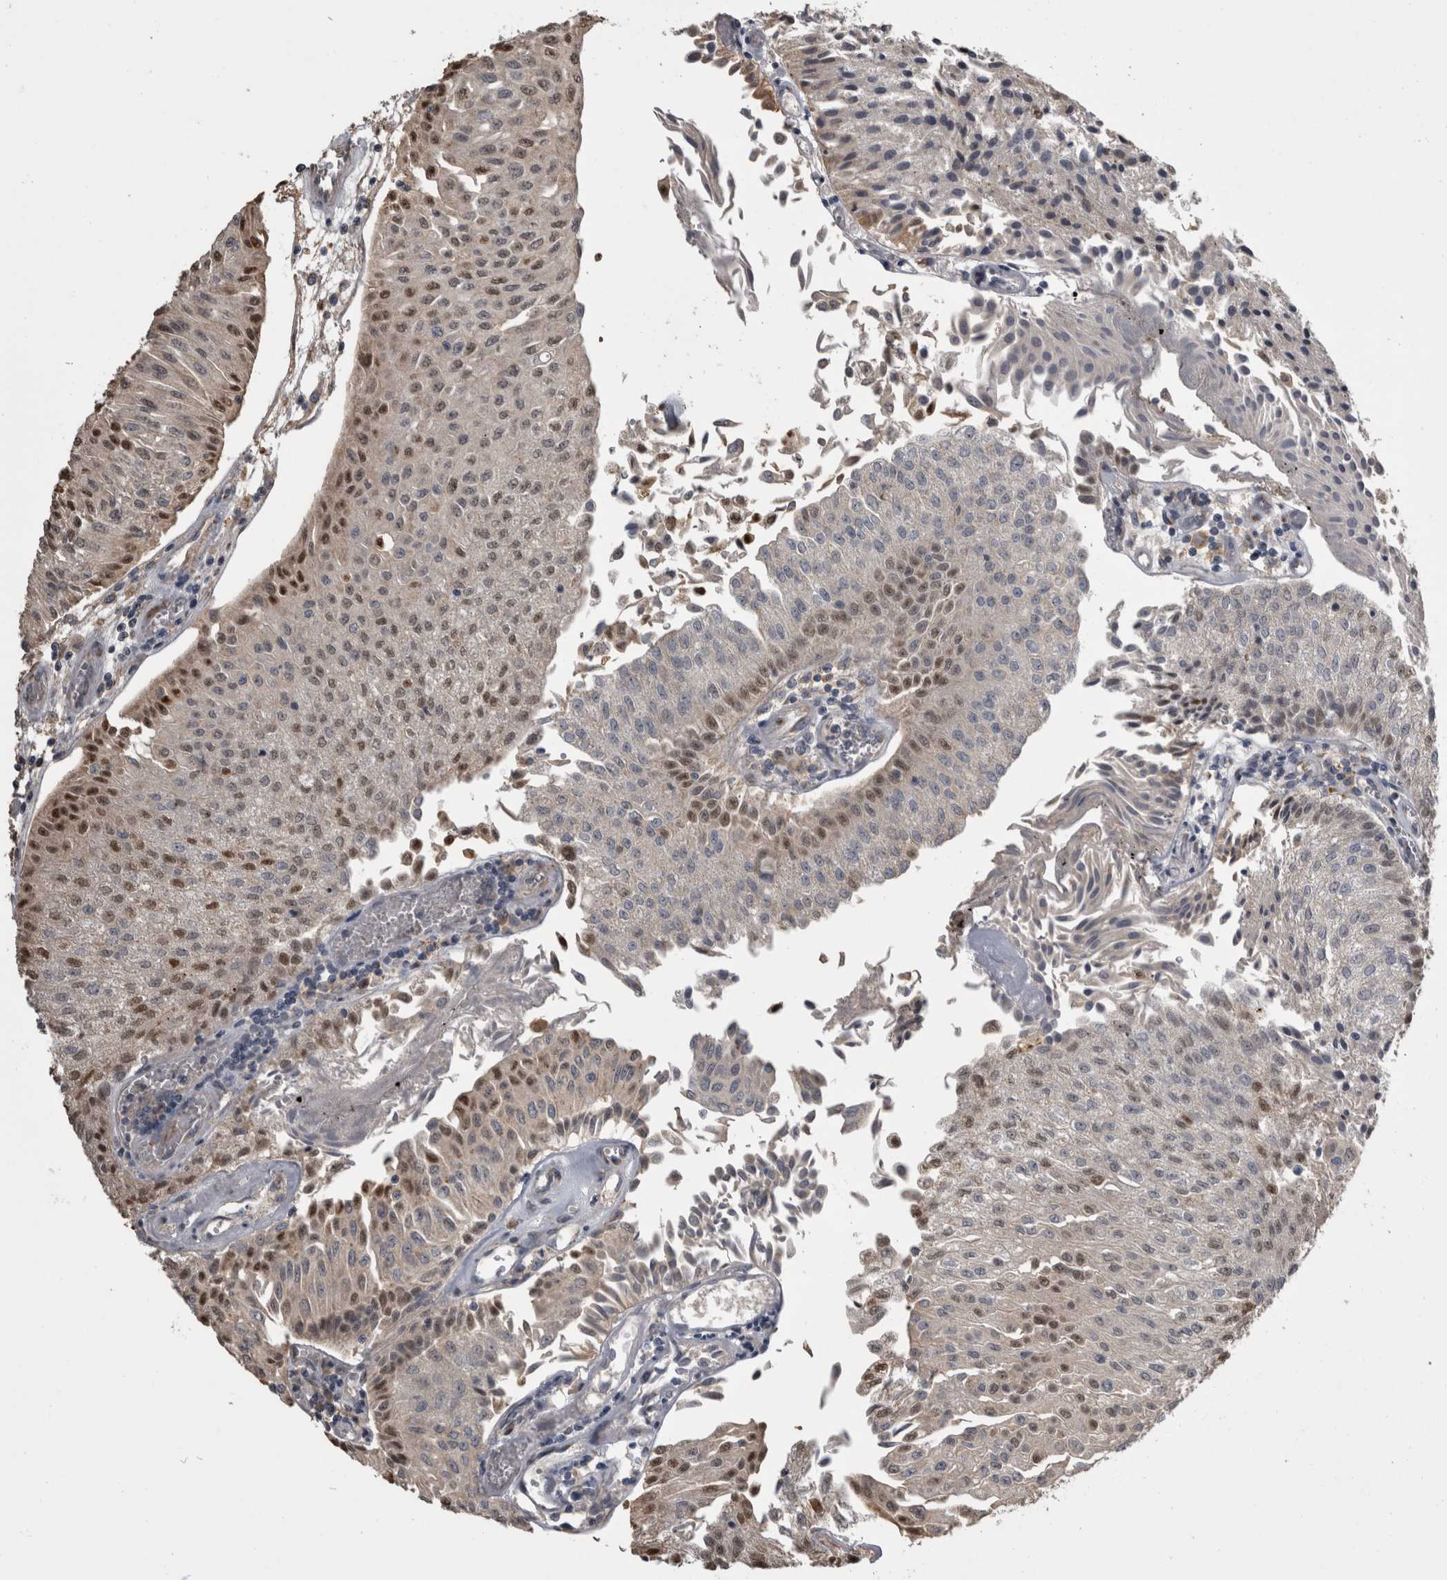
{"staining": {"intensity": "moderate", "quantity": "25%-75%", "location": "nuclear"}, "tissue": "urothelial cancer", "cell_type": "Tumor cells", "image_type": "cancer", "snomed": [{"axis": "morphology", "description": "Urothelial carcinoma, Low grade"}, {"axis": "topography", "description": "Urinary bladder"}], "caption": "Immunohistochemical staining of urothelial cancer reveals medium levels of moderate nuclear protein expression in about 25%-75% of tumor cells.", "gene": "ANXA13", "patient": {"sex": "male", "age": 86}}